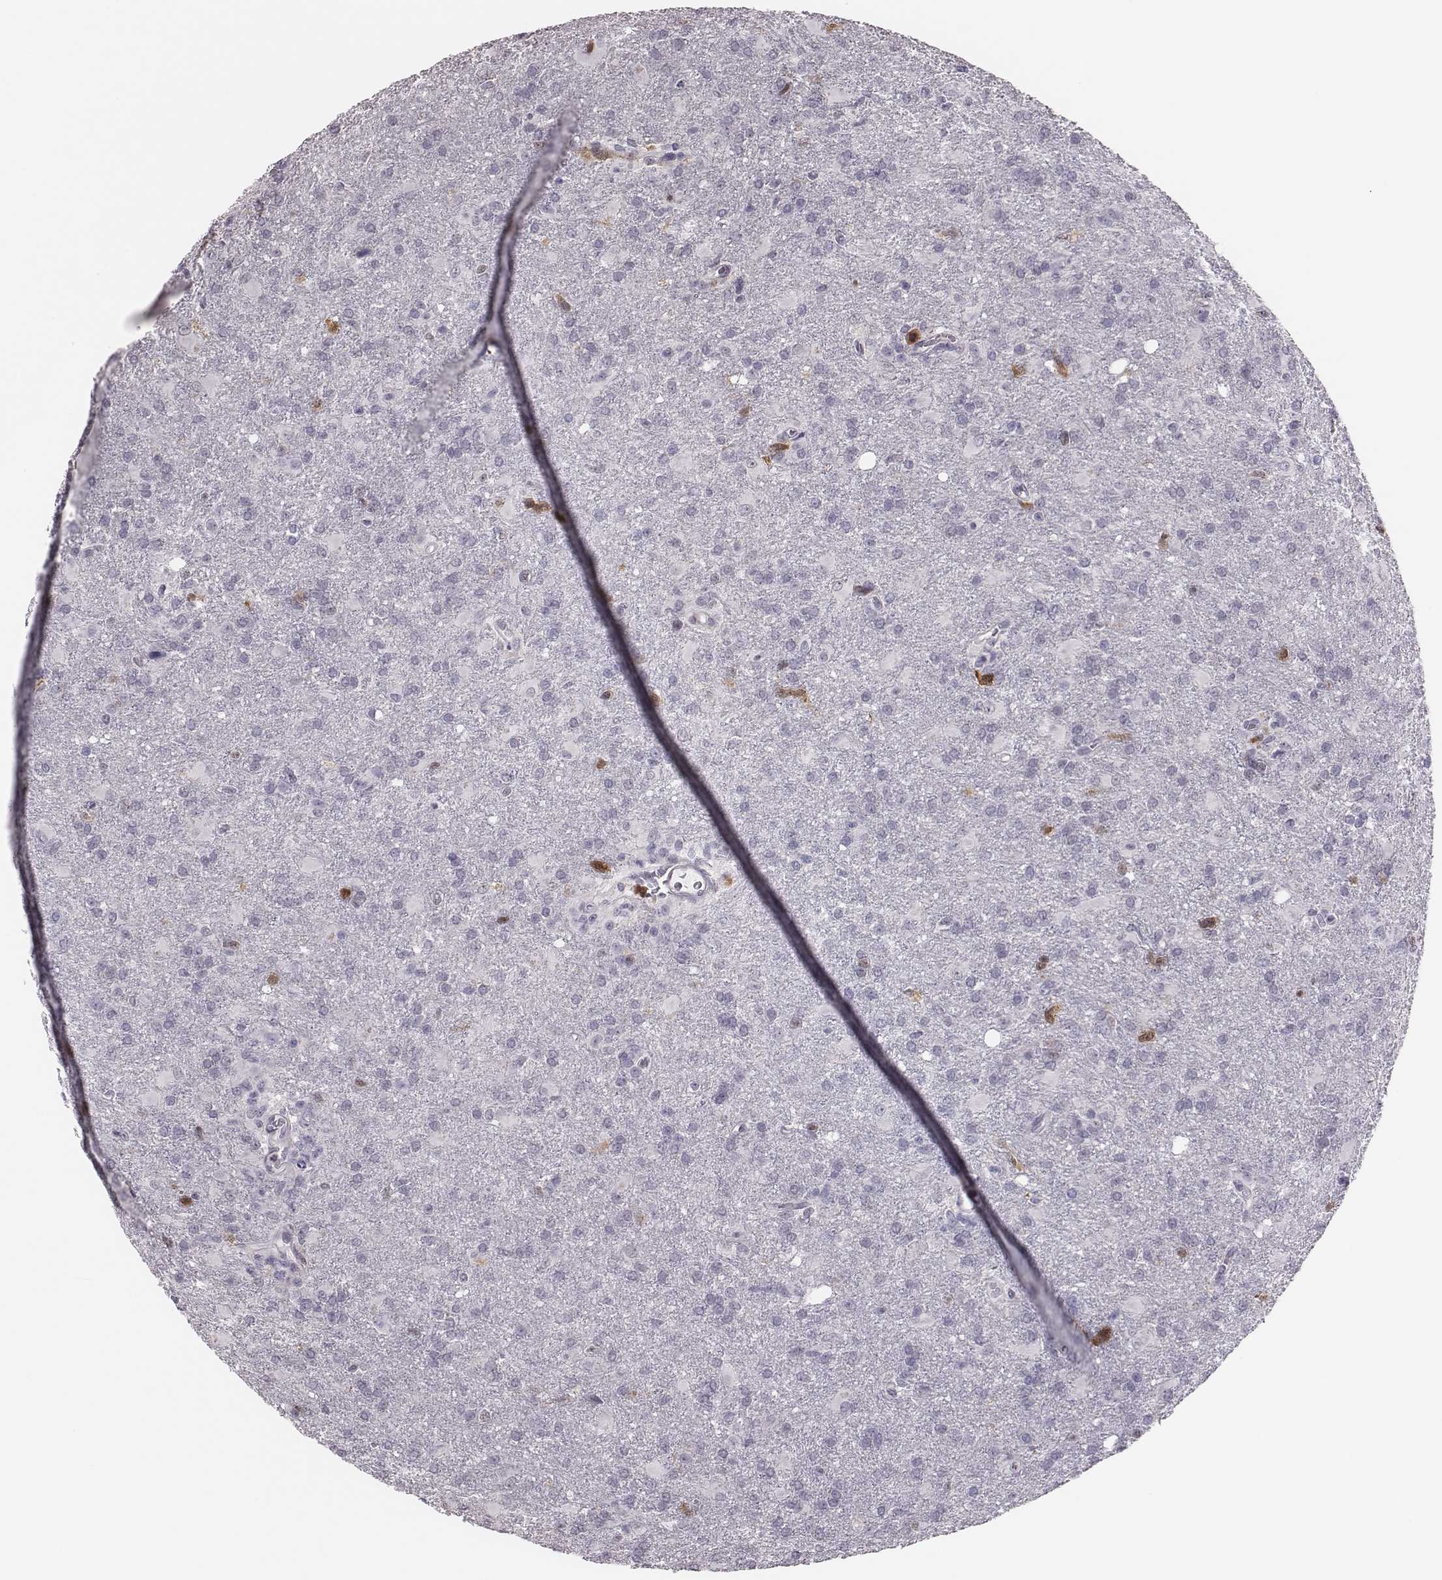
{"staining": {"intensity": "negative", "quantity": "none", "location": "none"}, "tissue": "glioma", "cell_type": "Tumor cells", "image_type": "cancer", "snomed": [{"axis": "morphology", "description": "Glioma, malignant, High grade"}, {"axis": "topography", "description": "Brain"}], "caption": "Glioma was stained to show a protein in brown. There is no significant expression in tumor cells.", "gene": "PBK", "patient": {"sex": "male", "age": 68}}